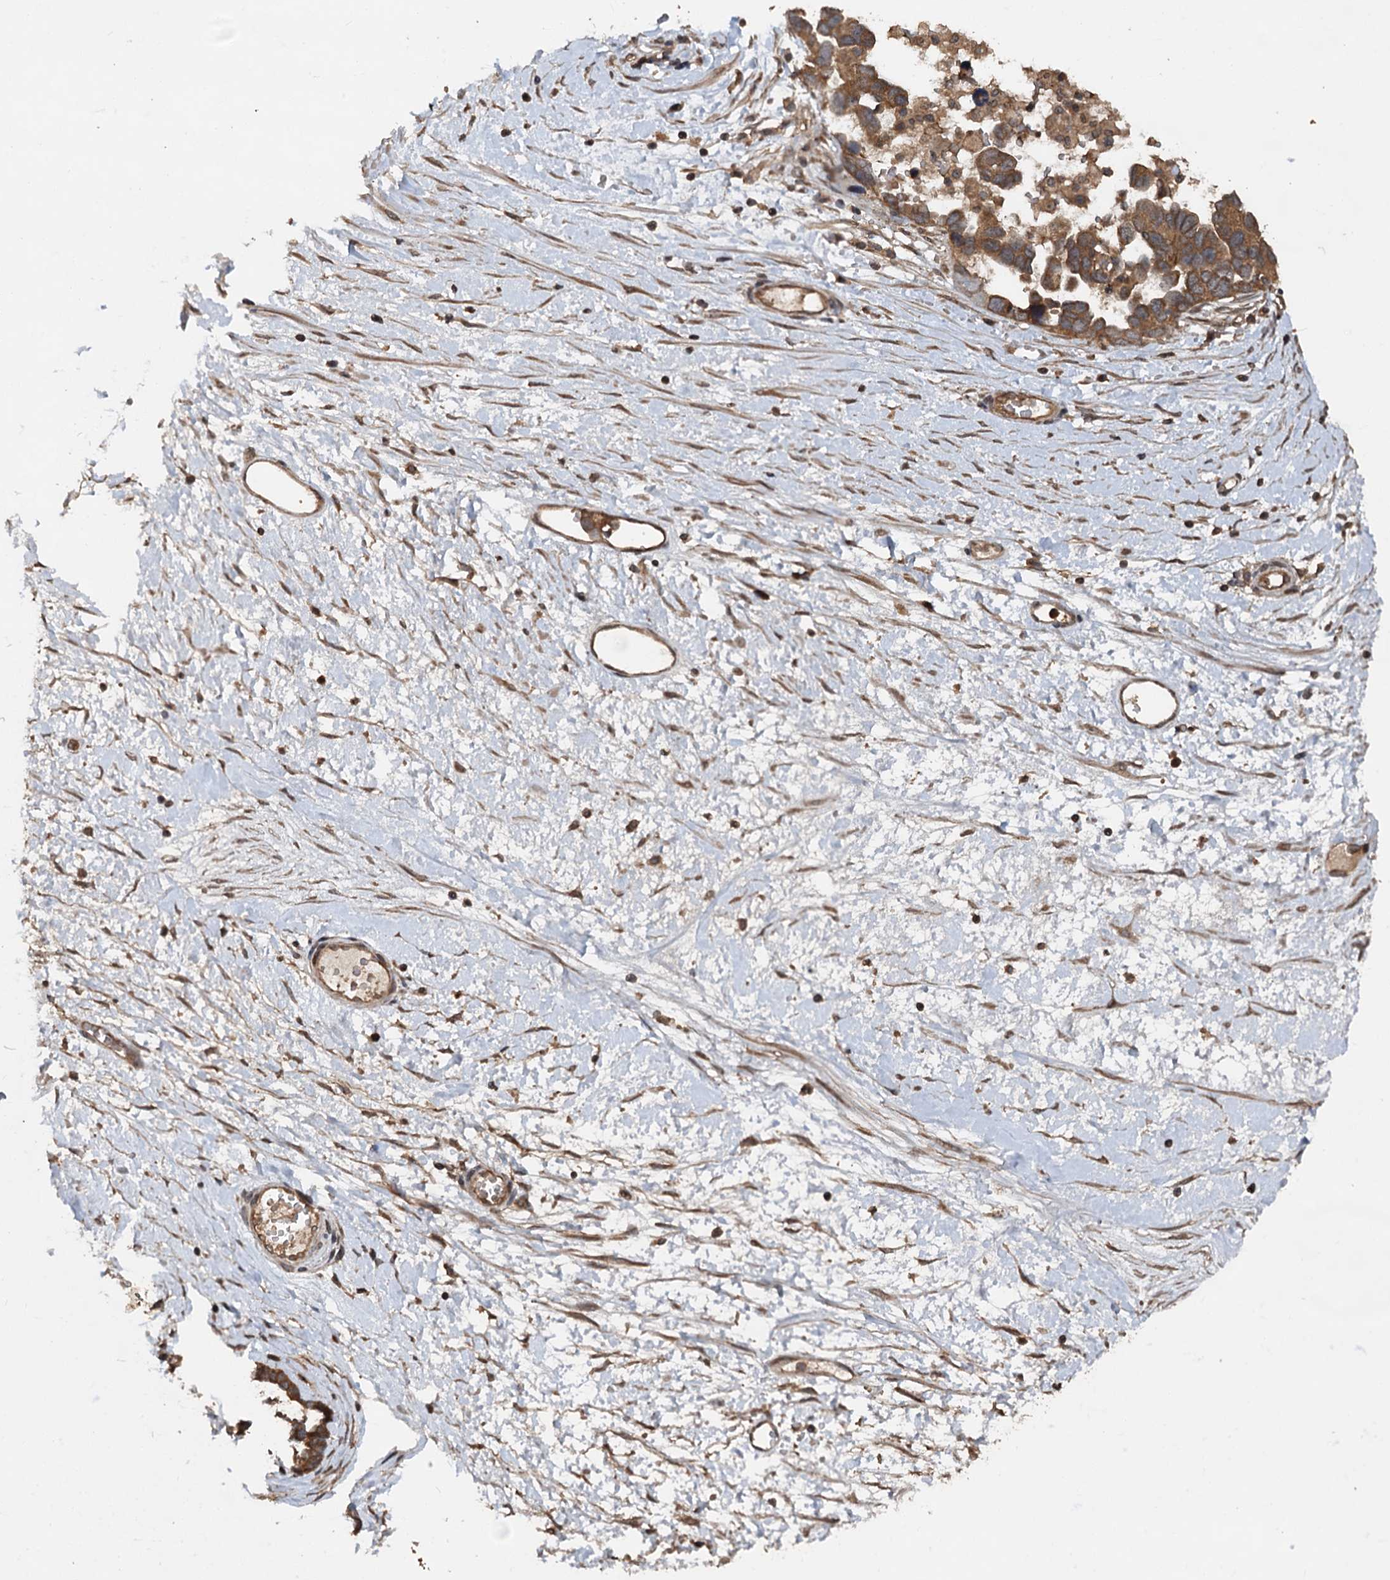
{"staining": {"intensity": "strong", "quantity": ">75%", "location": "cytoplasmic/membranous"}, "tissue": "ovarian cancer", "cell_type": "Tumor cells", "image_type": "cancer", "snomed": [{"axis": "morphology", "description": "Cystadenocarcinoma, serous, NOS"}, {"axis": "topography", "description": "Ovary"}], "caption": "Protein expression analysis of ovarian serous cystadenocarcinoma exhibits strong cytoplasmic/membranous staining in about >75% of tumor cells.", "gene": "N4BP2L2", "patient": {"sex": "female", "age": 54}}